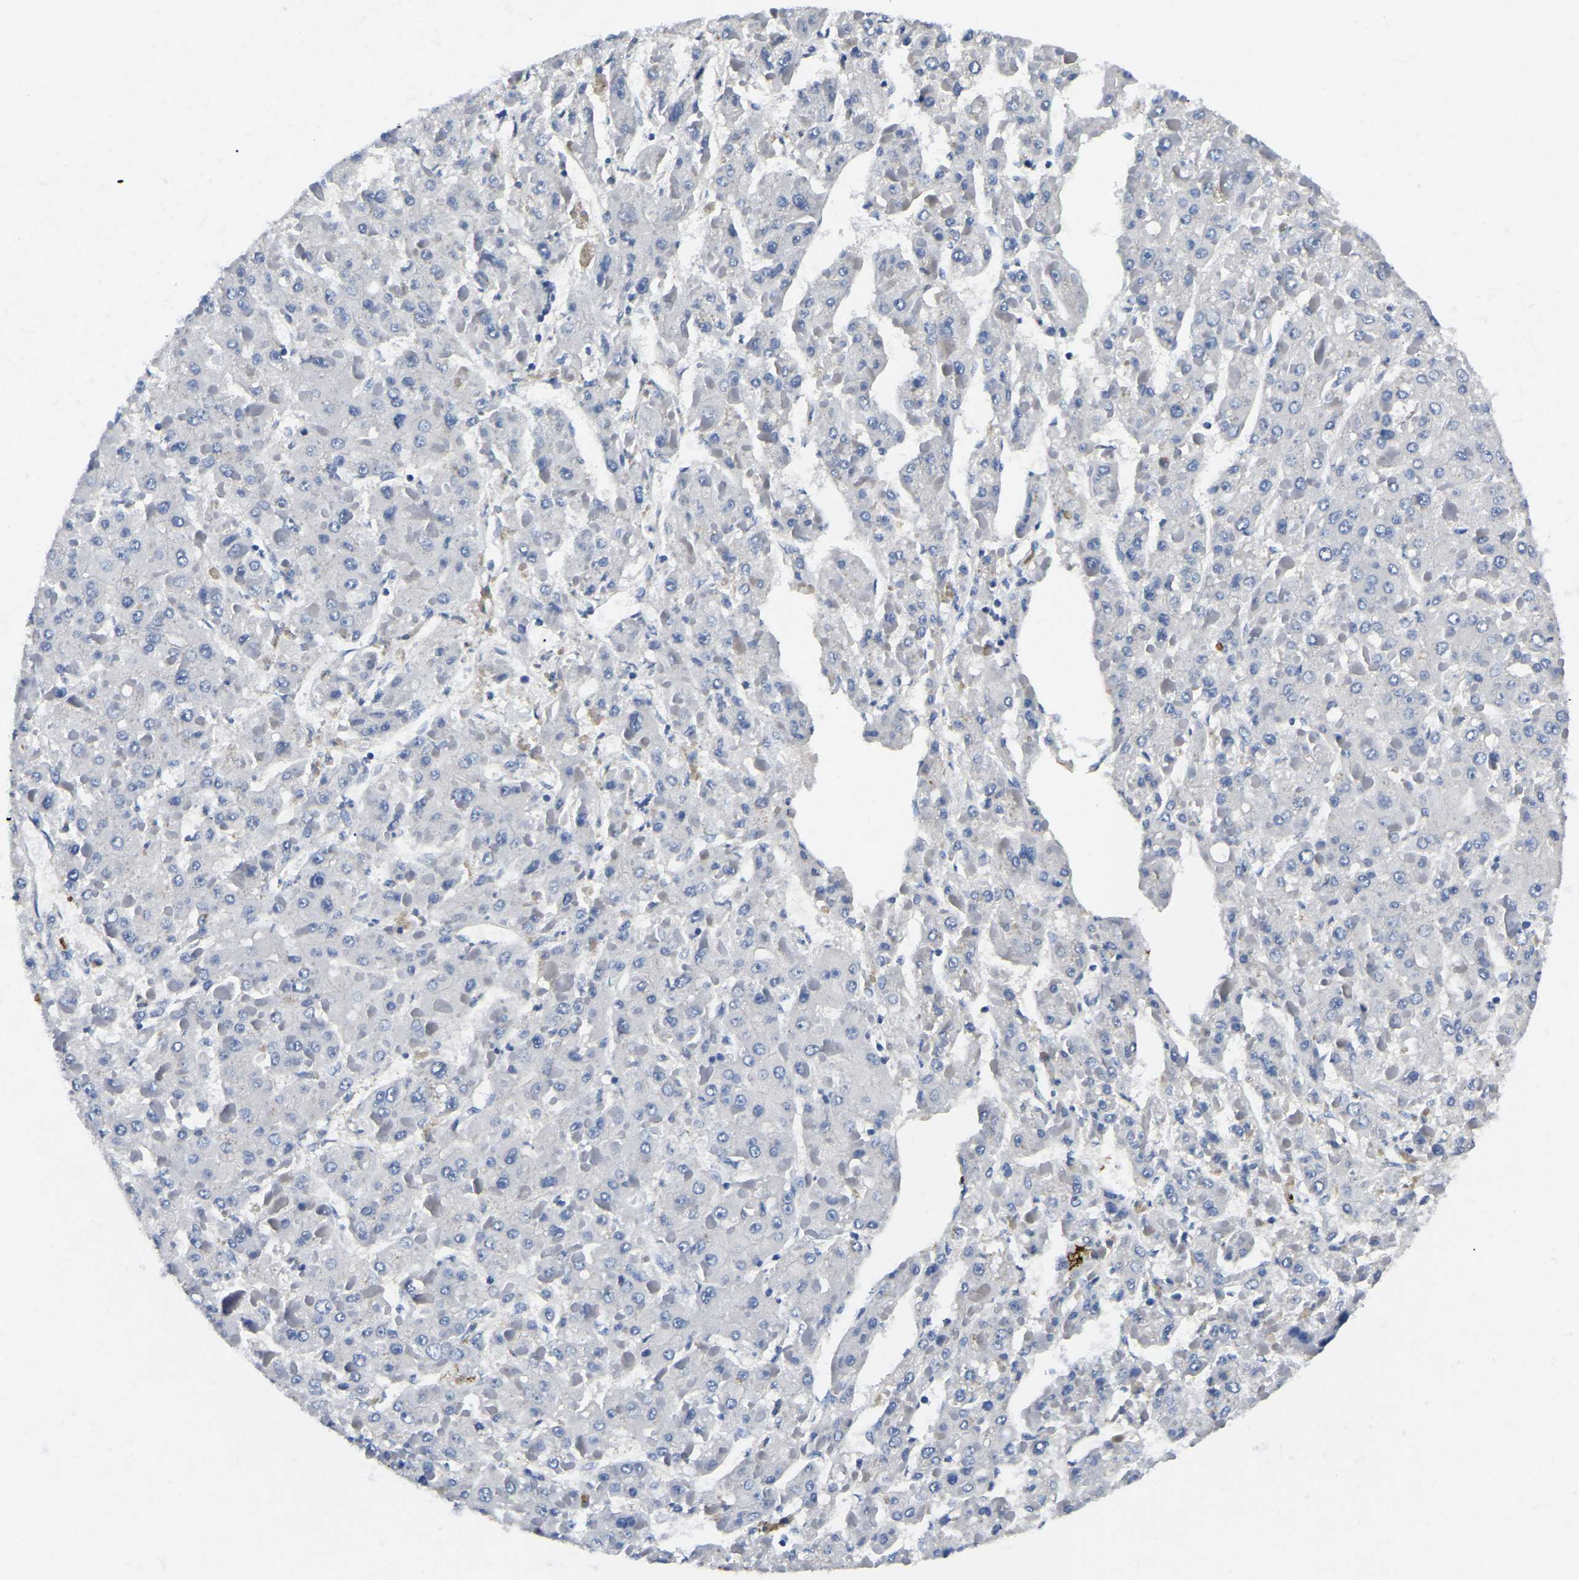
{"staining": {"intensity": "negative", "quantity": "none", "location": "none"}, "tissue": "liver cancer", "cell_type": "Tumor cells", "image_type": "cancer", "snomed": [{"axis": "morphology", "description": "Carcinoma, Hepatocellular, NOS"}, {"axis": "topography", "description": "Liver"}], "caption": "Immunohistochemical staining of human liver cancer displays no significant expression in tumor cells. The staining was performed using DAB to visualize the protein expression in brown, while the nuclei were stained in blue with hematoxylin (Magnification: 20x).", "gene": "DUSP8", "patient": {"sex": "female", "age": 73}}